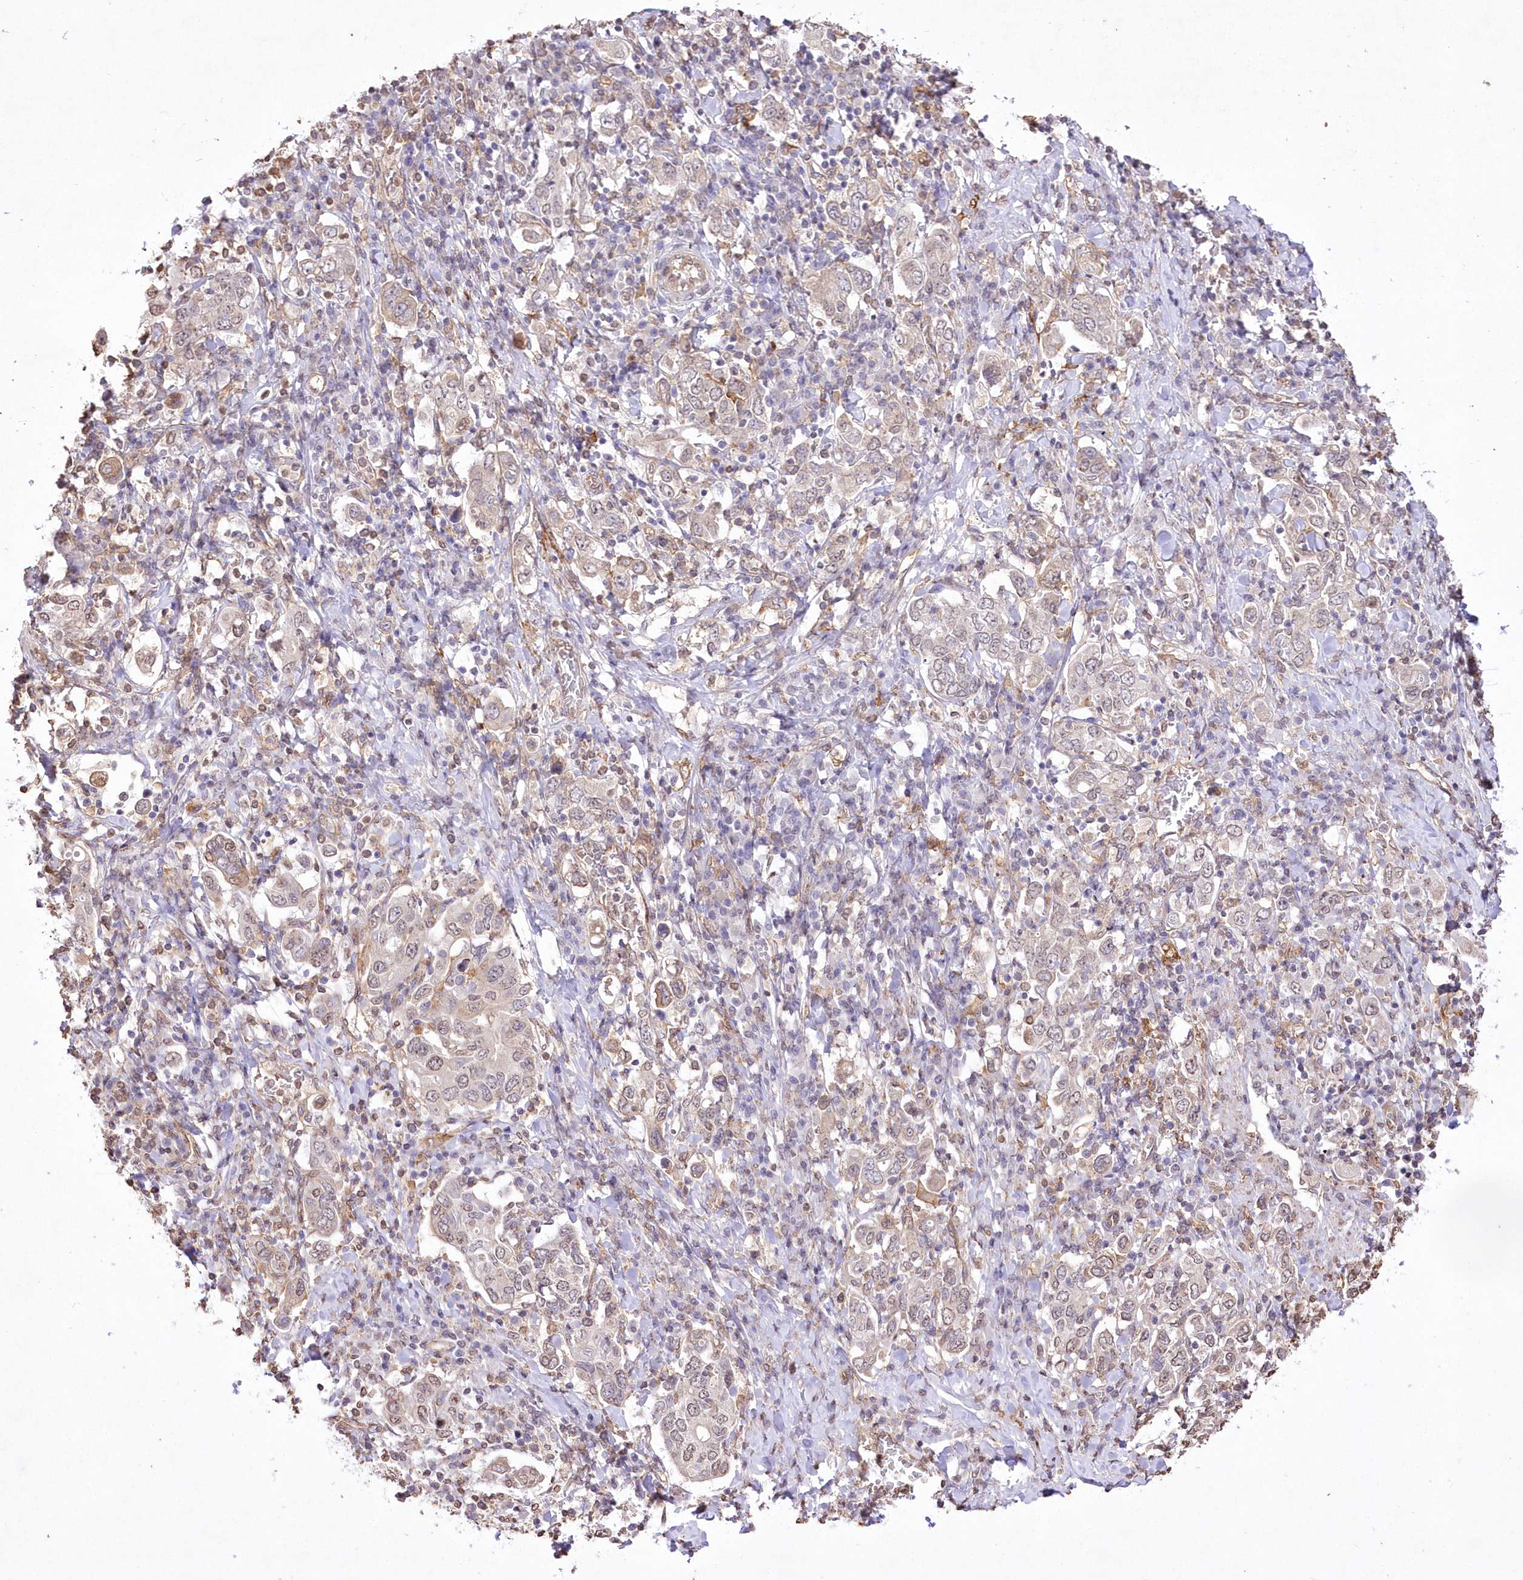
{"staining": {"intensity": "weak", "quantity": "<25%", "location": "nuclear"}, "tissue": "stomach cancer", "cell_type": "Tumor cells", "image_type": "cancer", "snomed": [{"axis": "morphology", "description": "Adenocarcinoma, NOS"}, {"axis": "topography", "description": "Stomach, upper"}], "caption": "DAB immunohistochemical staining of human adenocarcinoma (stomach) shows no significant staining in tumor cells.", "gene": "FCHO2", "patient": {"sex": "male", "age": 62}}